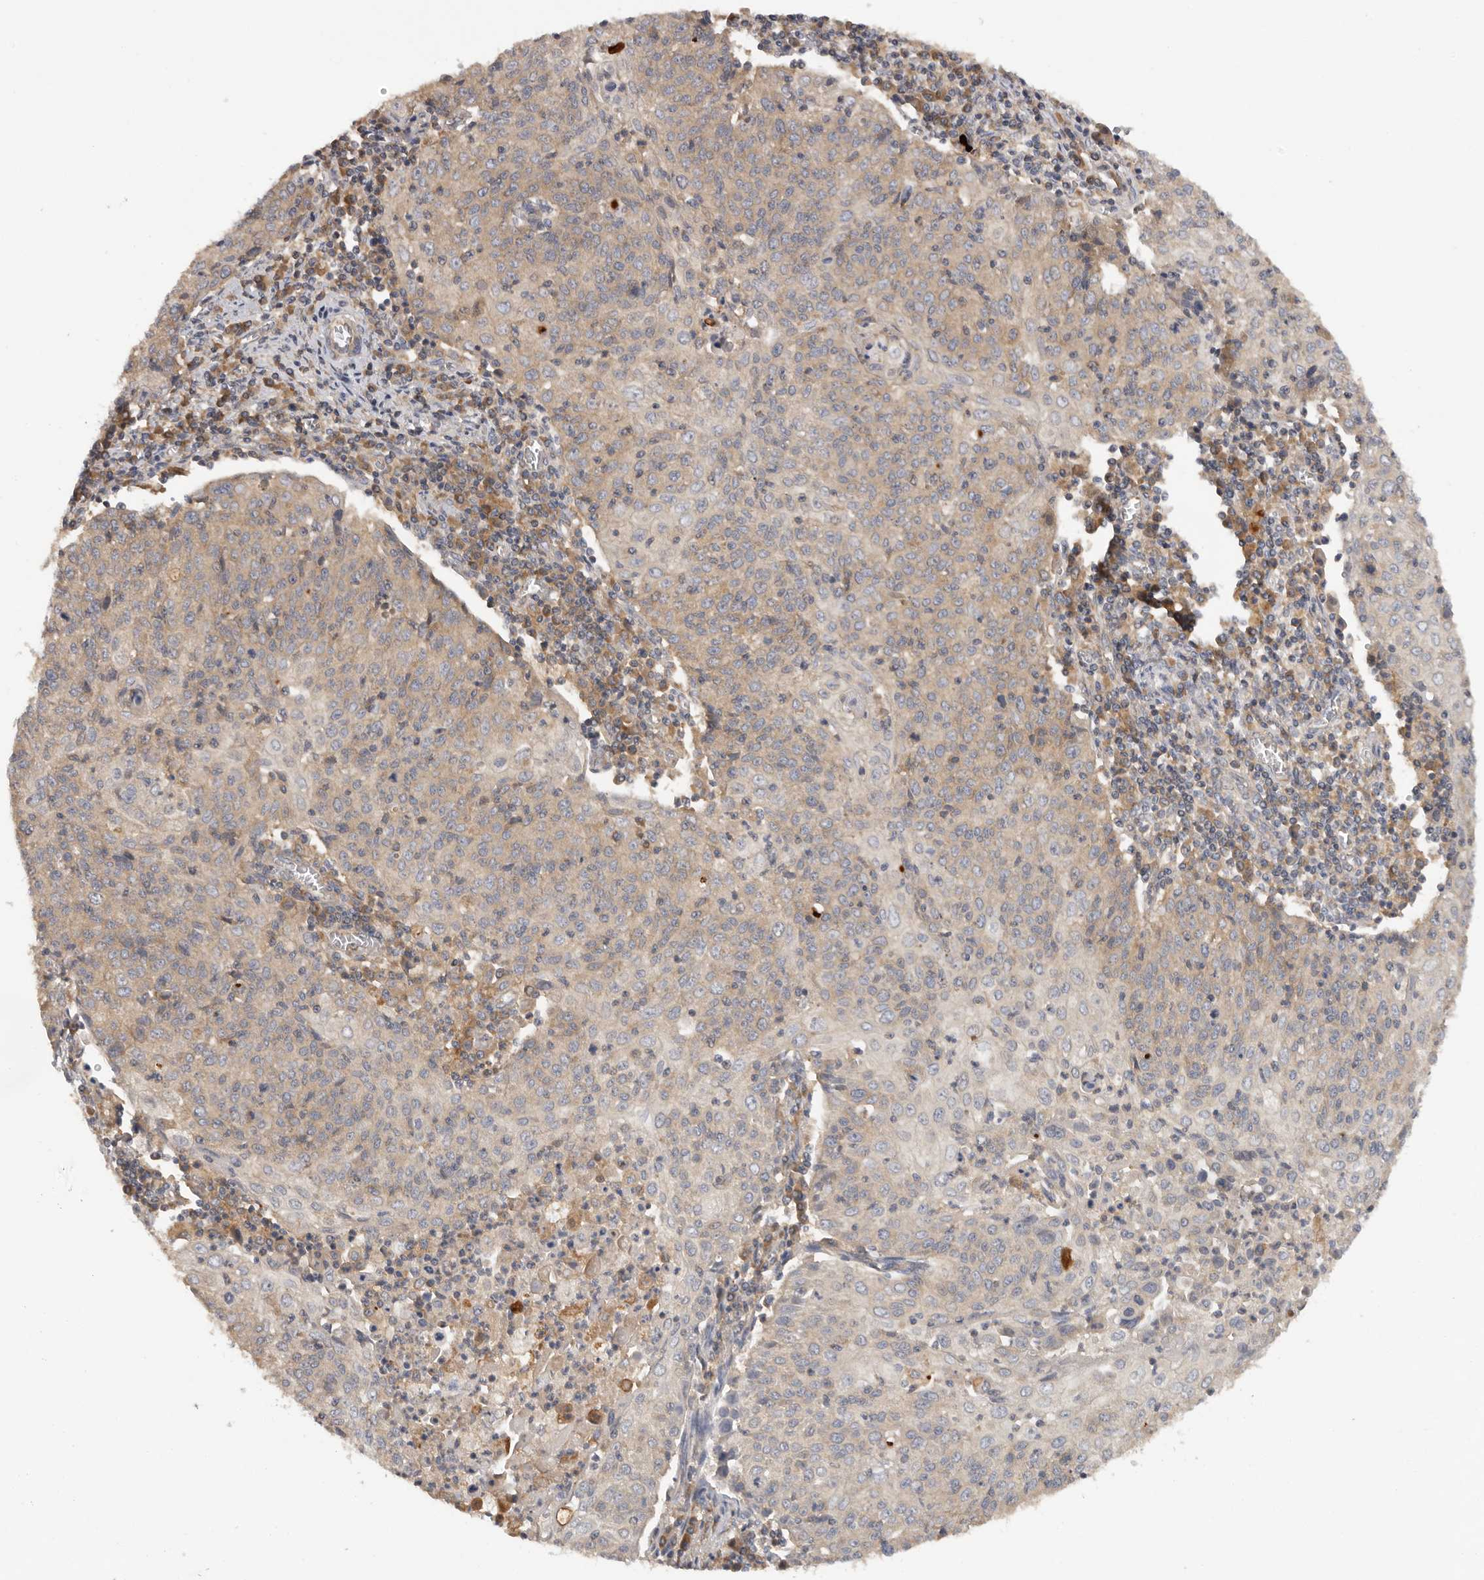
{"staining": {"intensity": "moderate", "quantity": "25%-75%", "location": "cytoplasmic/membranous"}, "tissue": "cervical cancer", "cell_type": "Tumor cells", "image_type": "cancer", "snomed": [{"axis": "morphology", "description": "Squamous cell carcinoma, NOS"}, {"axis": "topography", "description": "Cervix"}], "caption": "Immunohistochemistry image of neoplastic tissue: human cervical cancer (squamous cell carcinoma) stained using IHC displays medium levels of moderate protein expression localized specifically in the cytoplasmic/membranous of tumor cells, appearing as a cytoplasmic/membranous brown color.", "gene": "PPP1R42", "patient": {"sex": "female", "age": 48}}